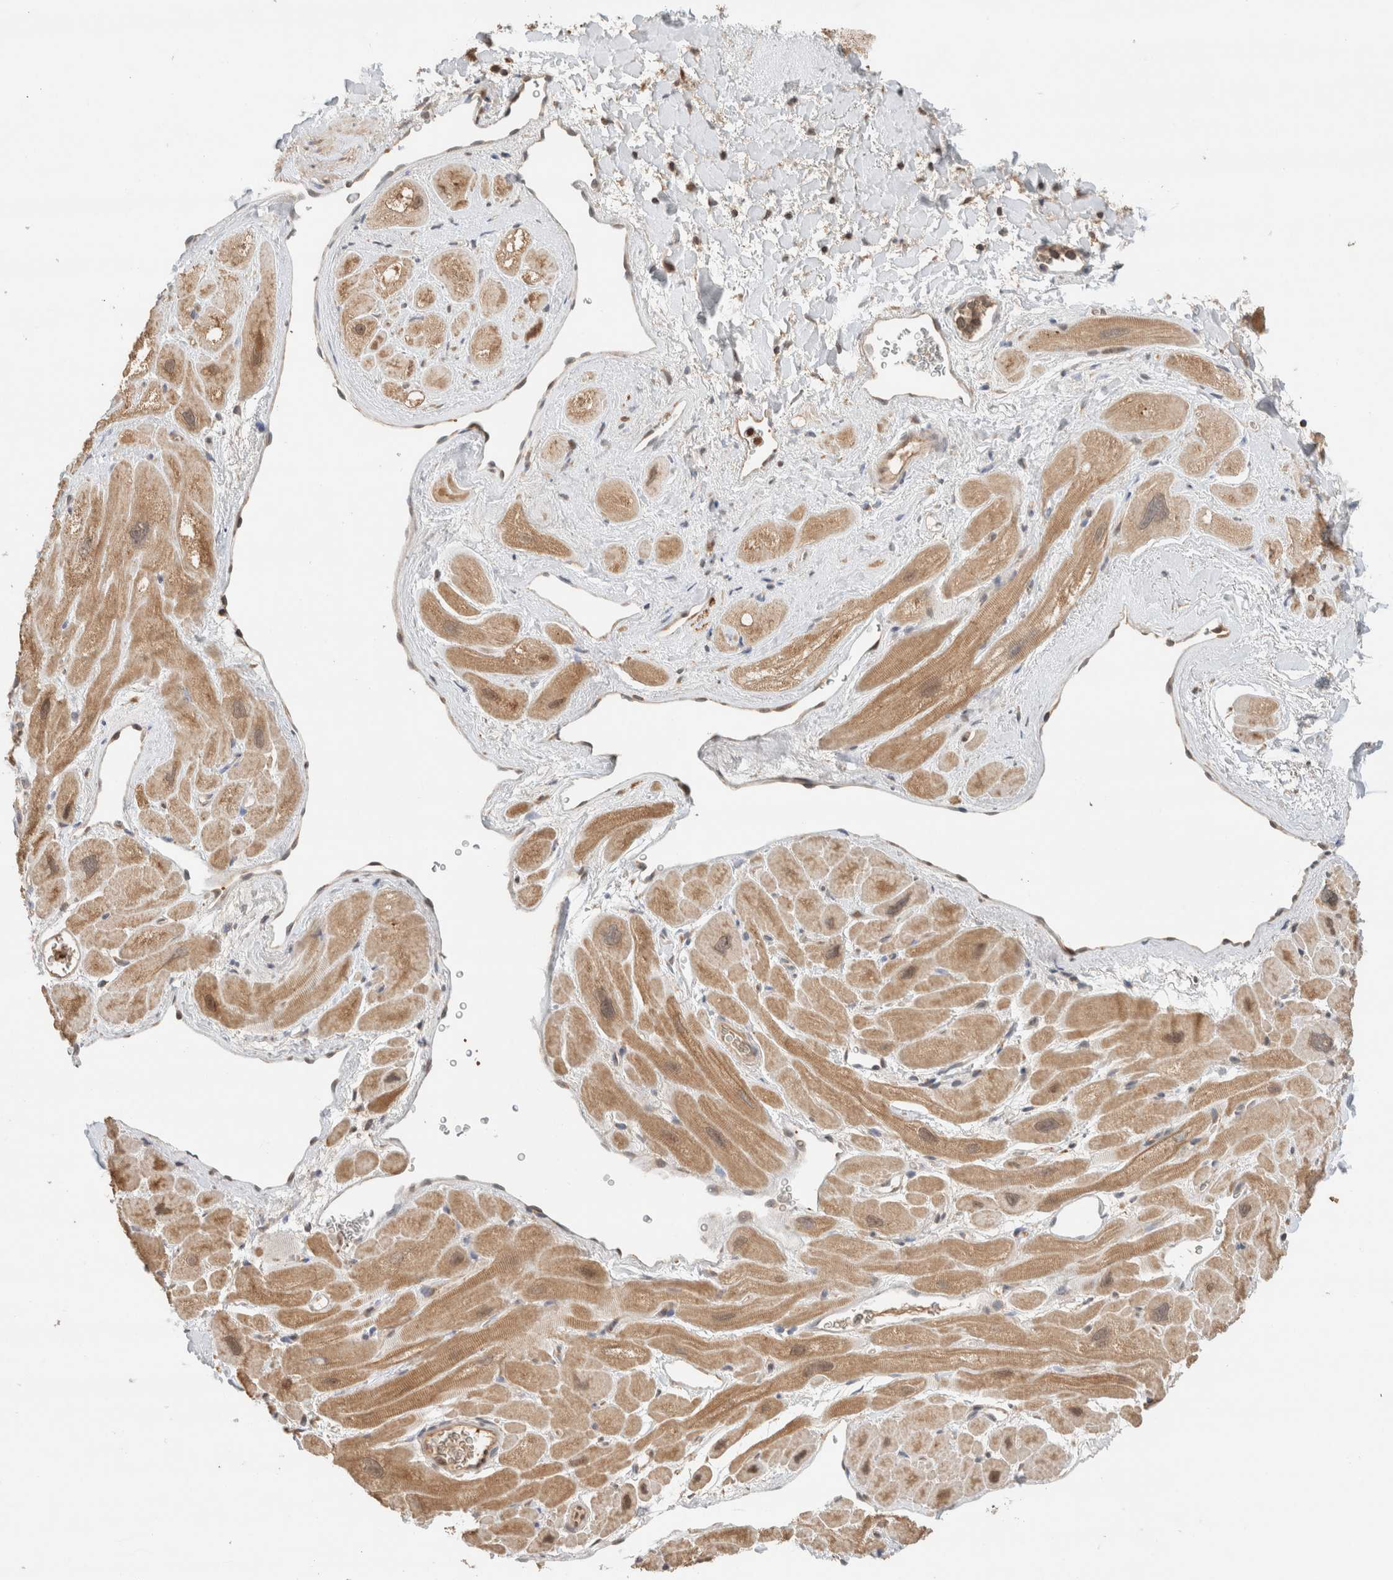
{"staining": {"intensity": "moderate", "quantity": ">75%", "location": "cytoplasmic/membranous"}, "tissue": "heart muscle", "cell_type": "Cardiomyocytes", "image_type": "normal", "snomed": [{"axis": "morphology", "description": "Normal tissue, NOS"}, {"axis": "topography", "description": "Heart"}], "caption": "The histopathology image exhibits a brown stain indicating the presence of a protein in the cytoplasmic/membranous of cardiomyocytes in heart muscle. (DAB (3,3'-diaminobenzidine) IHC with brightfield microscopy, high magnification).", "gene": "CA13", "patient": {"sex": "male", "age": 49}}